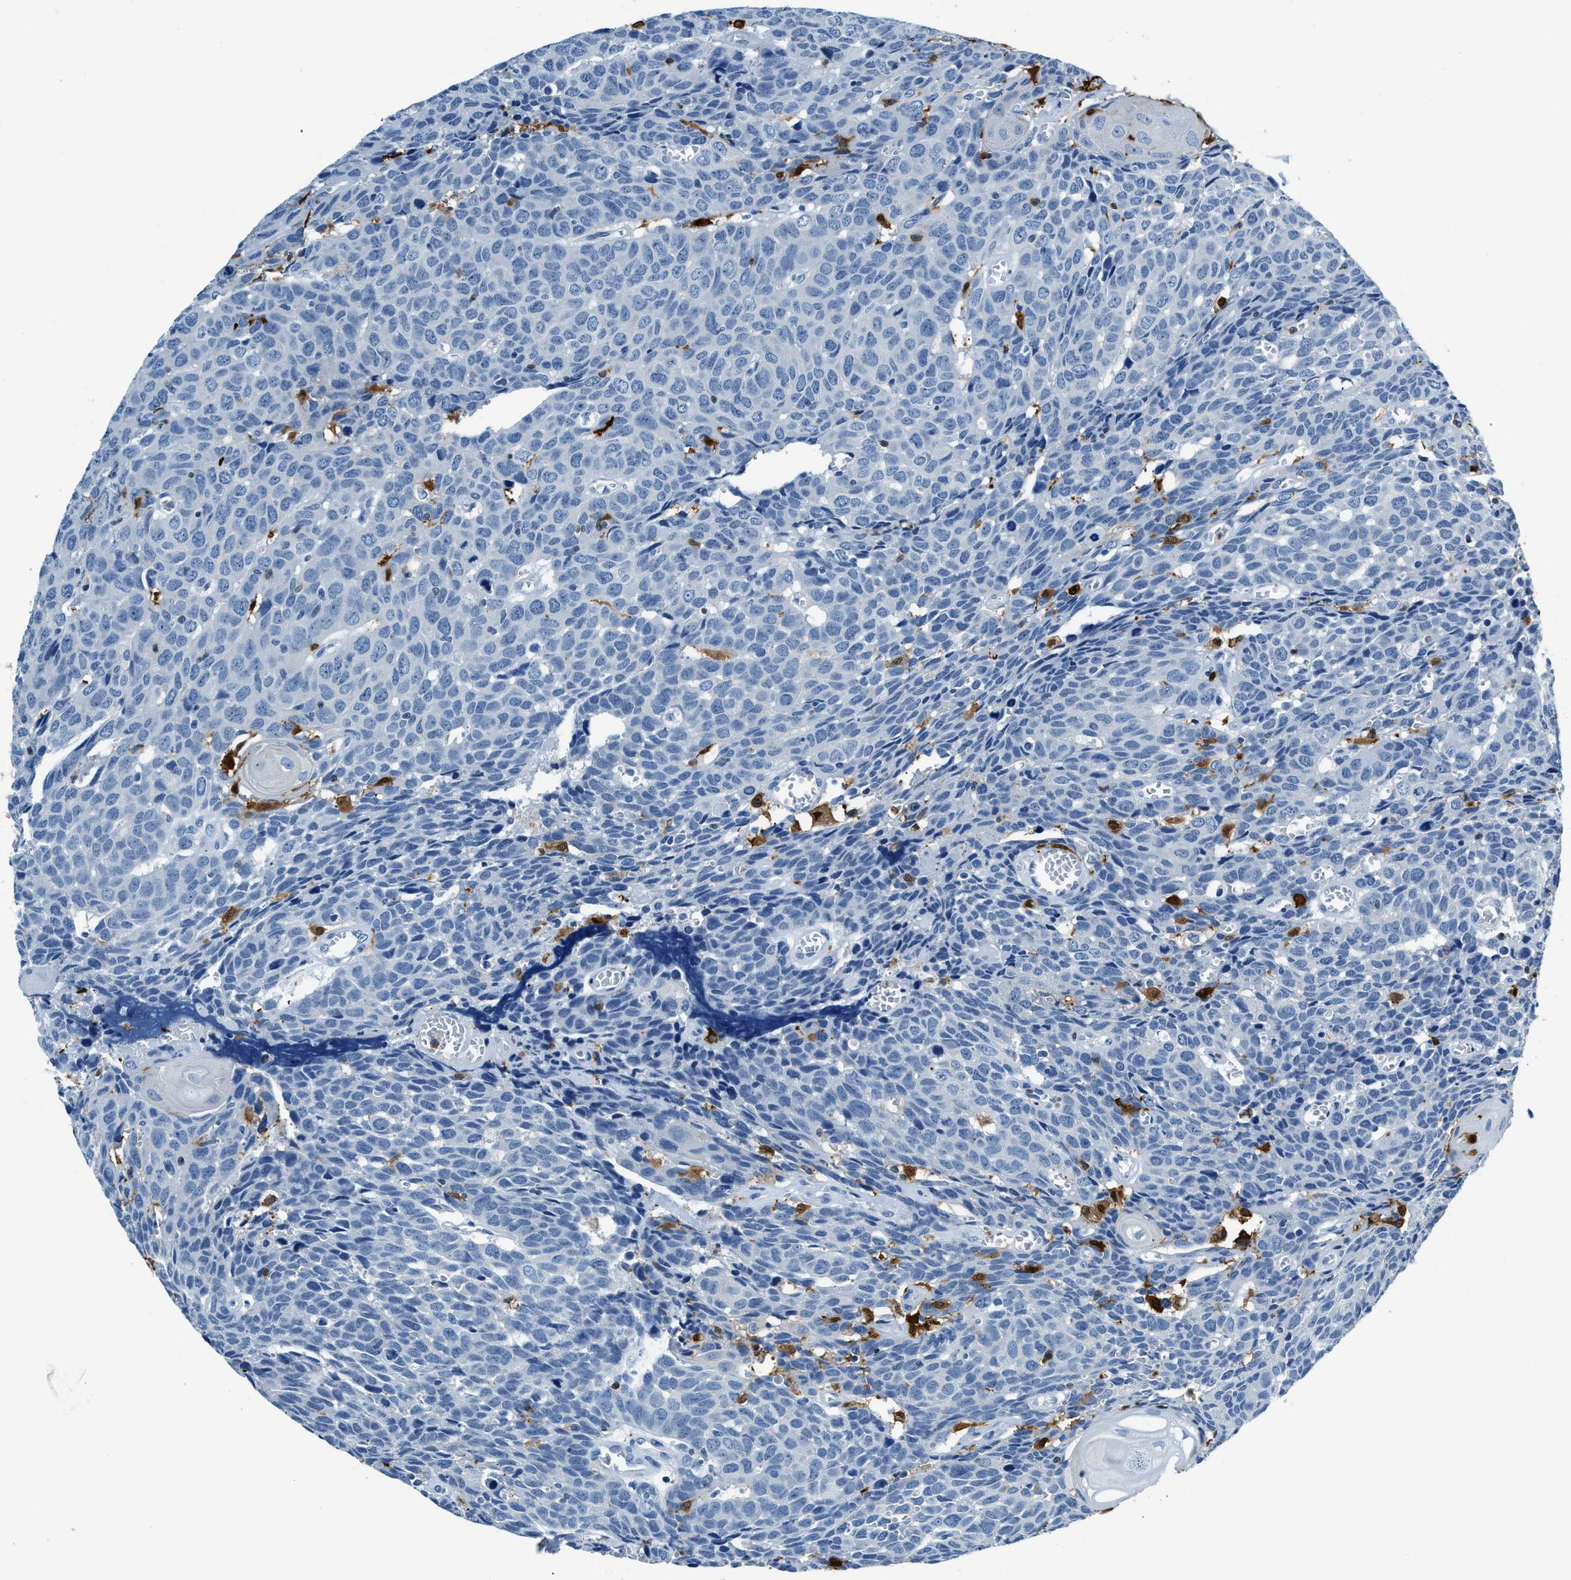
{"staining": {"intensity": "negative", "quantity": "none", "location": "none"}, "tissue": "head and neck cancer", "cell_type": "Tumor cells", "image_type": "cancer", "snomed": [{"axis": "morphology", "description": "Squamous cell carcinoma, NOS"}, {"axis": "topography", "description": "Head-Neck"}], "caption": "Protein analysis of head and neck squamous cell carcinoma reveals no significant staining in tumor cells.", "gene": "CAPG", "patient": {"sex": "male", "age": 66}}